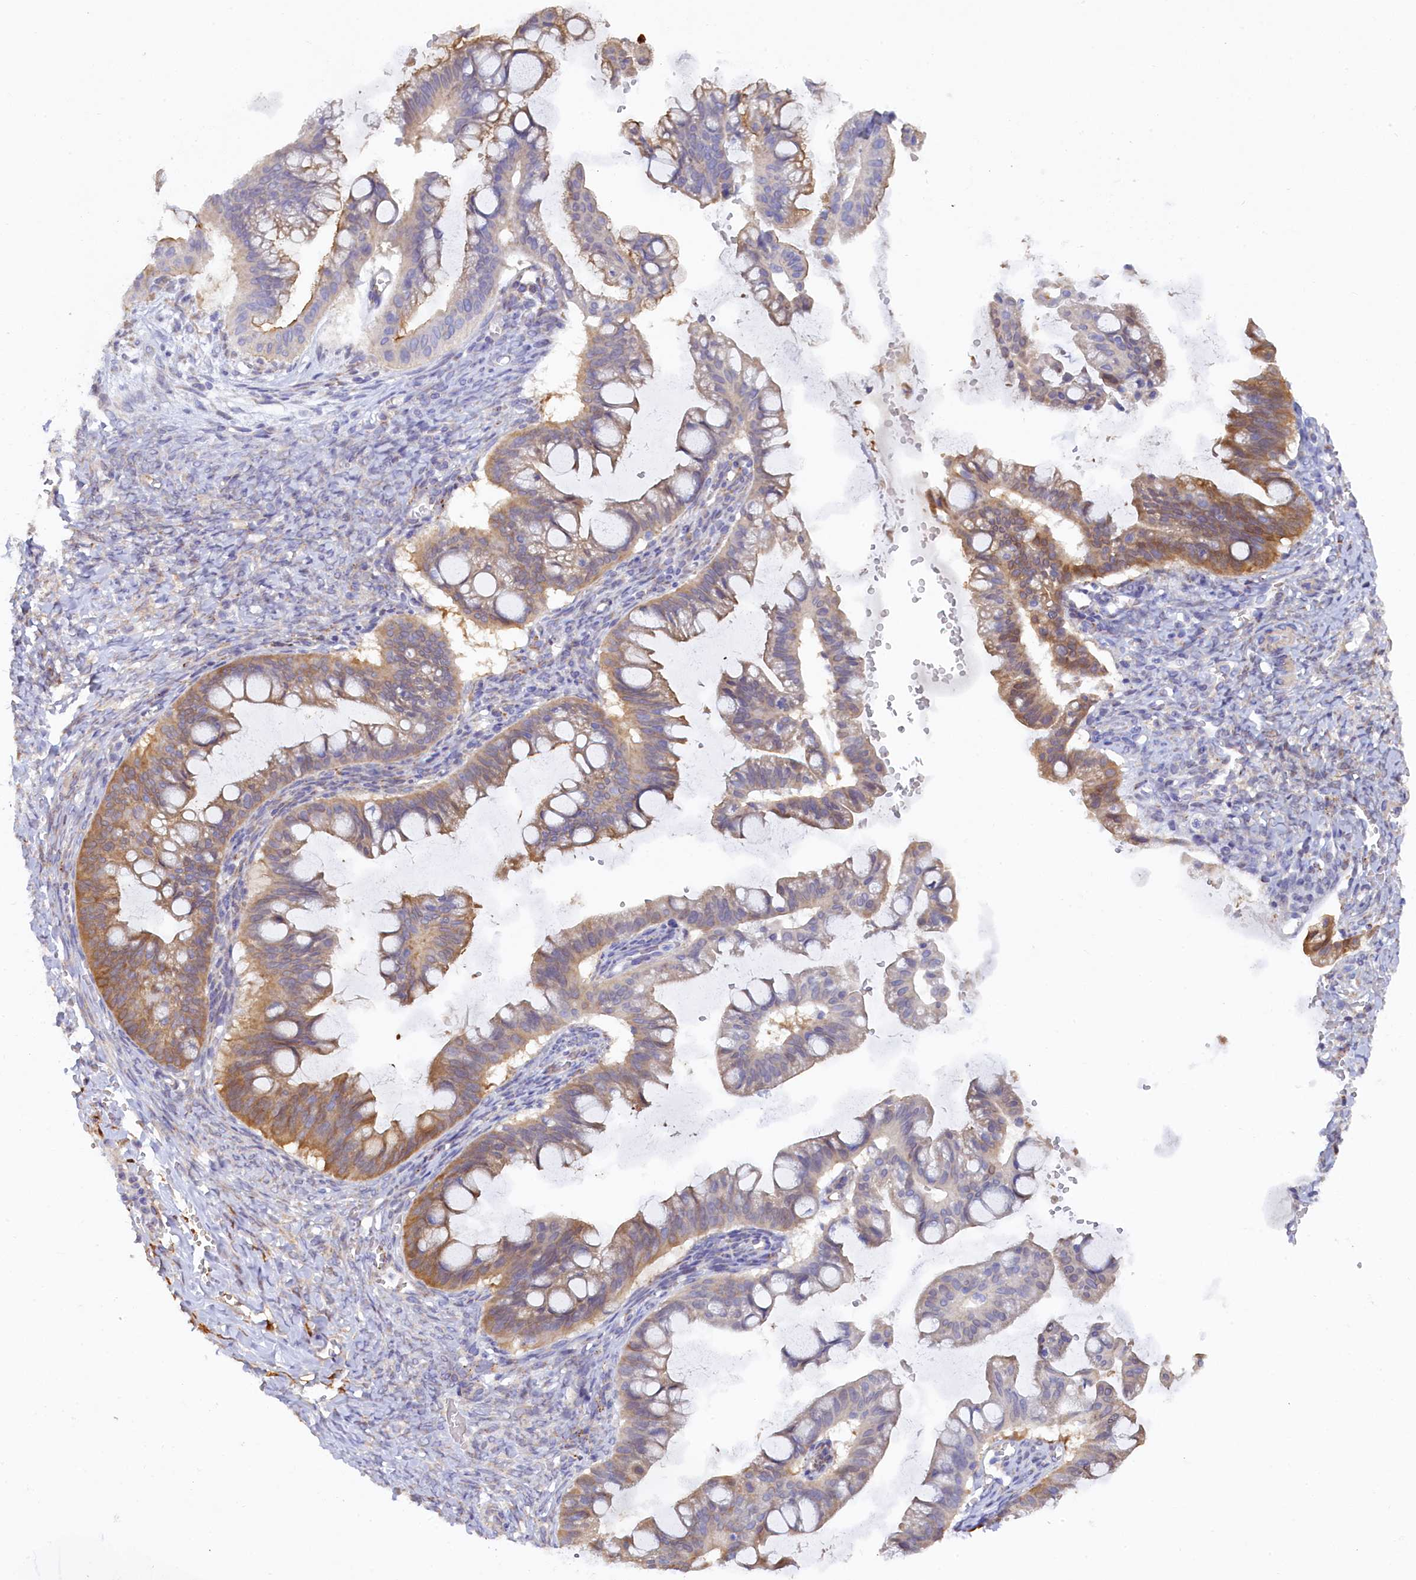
{"staining": {"intensity": "moderate", "quantity": ">75%", "location": "cytoplasmic/membranous"}, "tissue": "ovarian cancer", "cell_type": "Tumor cells", "image_type": "cancer", "snomed": [{"axis": "morphology", "description": "Cystadenocarcinoma, mucinous, NOS"}, {"axis": "topography", "description": "Ovary"}], "caption": "Human ovarian cancer stained for a protein (brown) displays moderate cytoplasmic/membranous positive staining in about >75% of tumor cells.", "gene": "POGLUT3", "patient": {"sex": "female", "age": 73}}